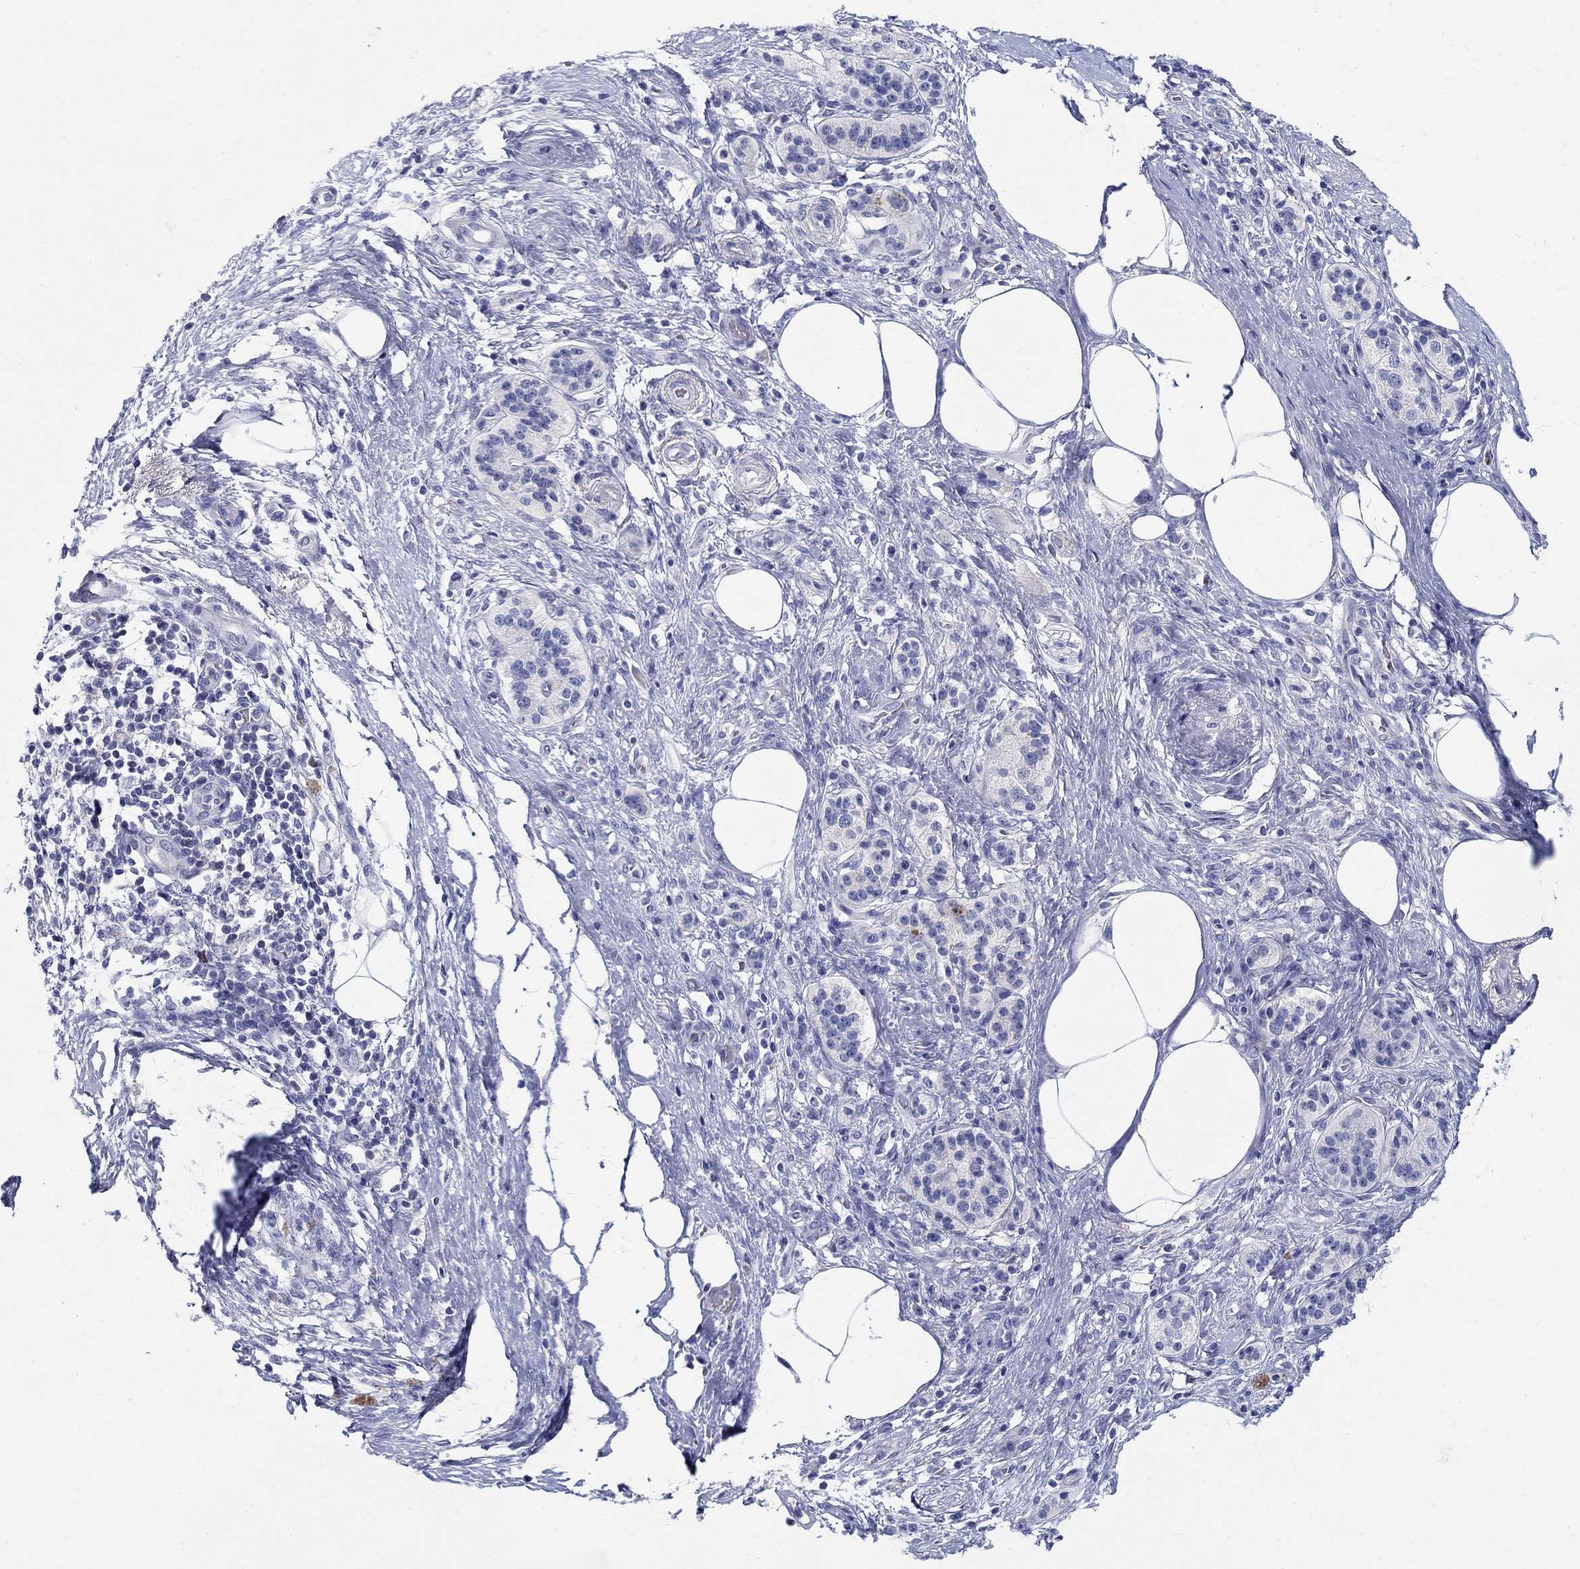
{"staining": {"intensity": "negative", "quantity": "none", "location": "none"}, "tissue": "pancreatic cancer", "cell_type": "Tumor cells", "image_type": "cancer", "snomed": [{"axis": "morphology", "description": "Adenocarcinoma, NOS"}, {"axis": "topography", "description": "Pancreas"}], "caption": "Immunohistochemical staining of human pancreatic adenocarcinoma shows no significant positivity in tumor cells.", "gene": "CRYGD", "patient": {"sex": "female", "age": 72}}